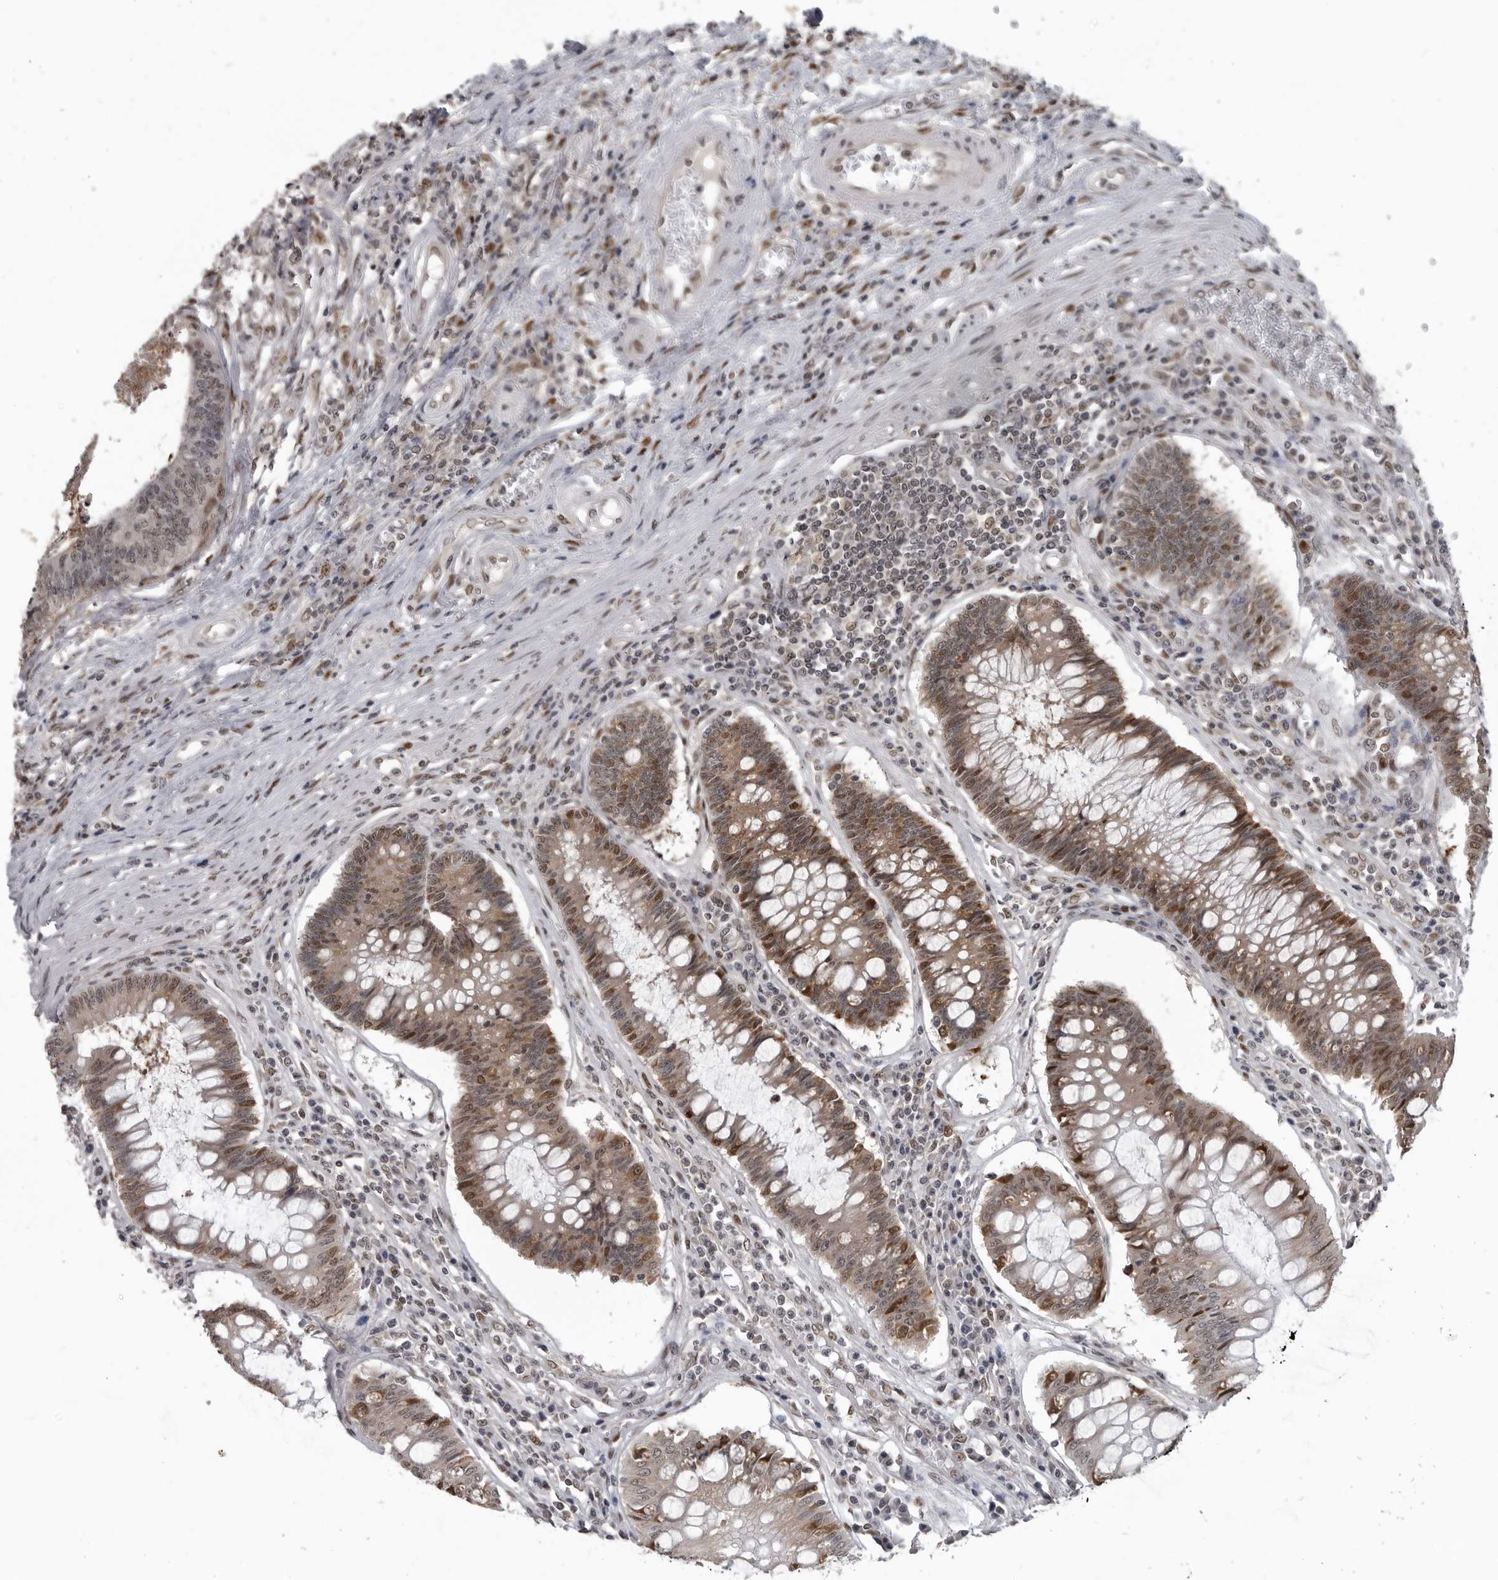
{"staining": {"intensity": "moderate", "quantity": ">75%", "location": "cytoplasmic/membranous,nuclear"}, "tissue": "colorectal cancer", "cell_type": "Tumor cells", "image_type": "cancer", "snomed": [{"axis": "morphology", "description": "Adenocarcinoma, NOS"}, {"axis": "topography", "description": "Rectum"}], "caption": "Colorectal cancer (adenocarcinoma) stained with IHC shows moderate cytoplasmic/membranous and nuclear expression in about >75% of tumor cells. The staining was performed using DAB to visualize the protein expression in brown, while the nuclei were stained in blue with hematoxylin (Magnification: 20x).", "gene": "C8orf58", "patient": {"sex": "male", "age": 84}}